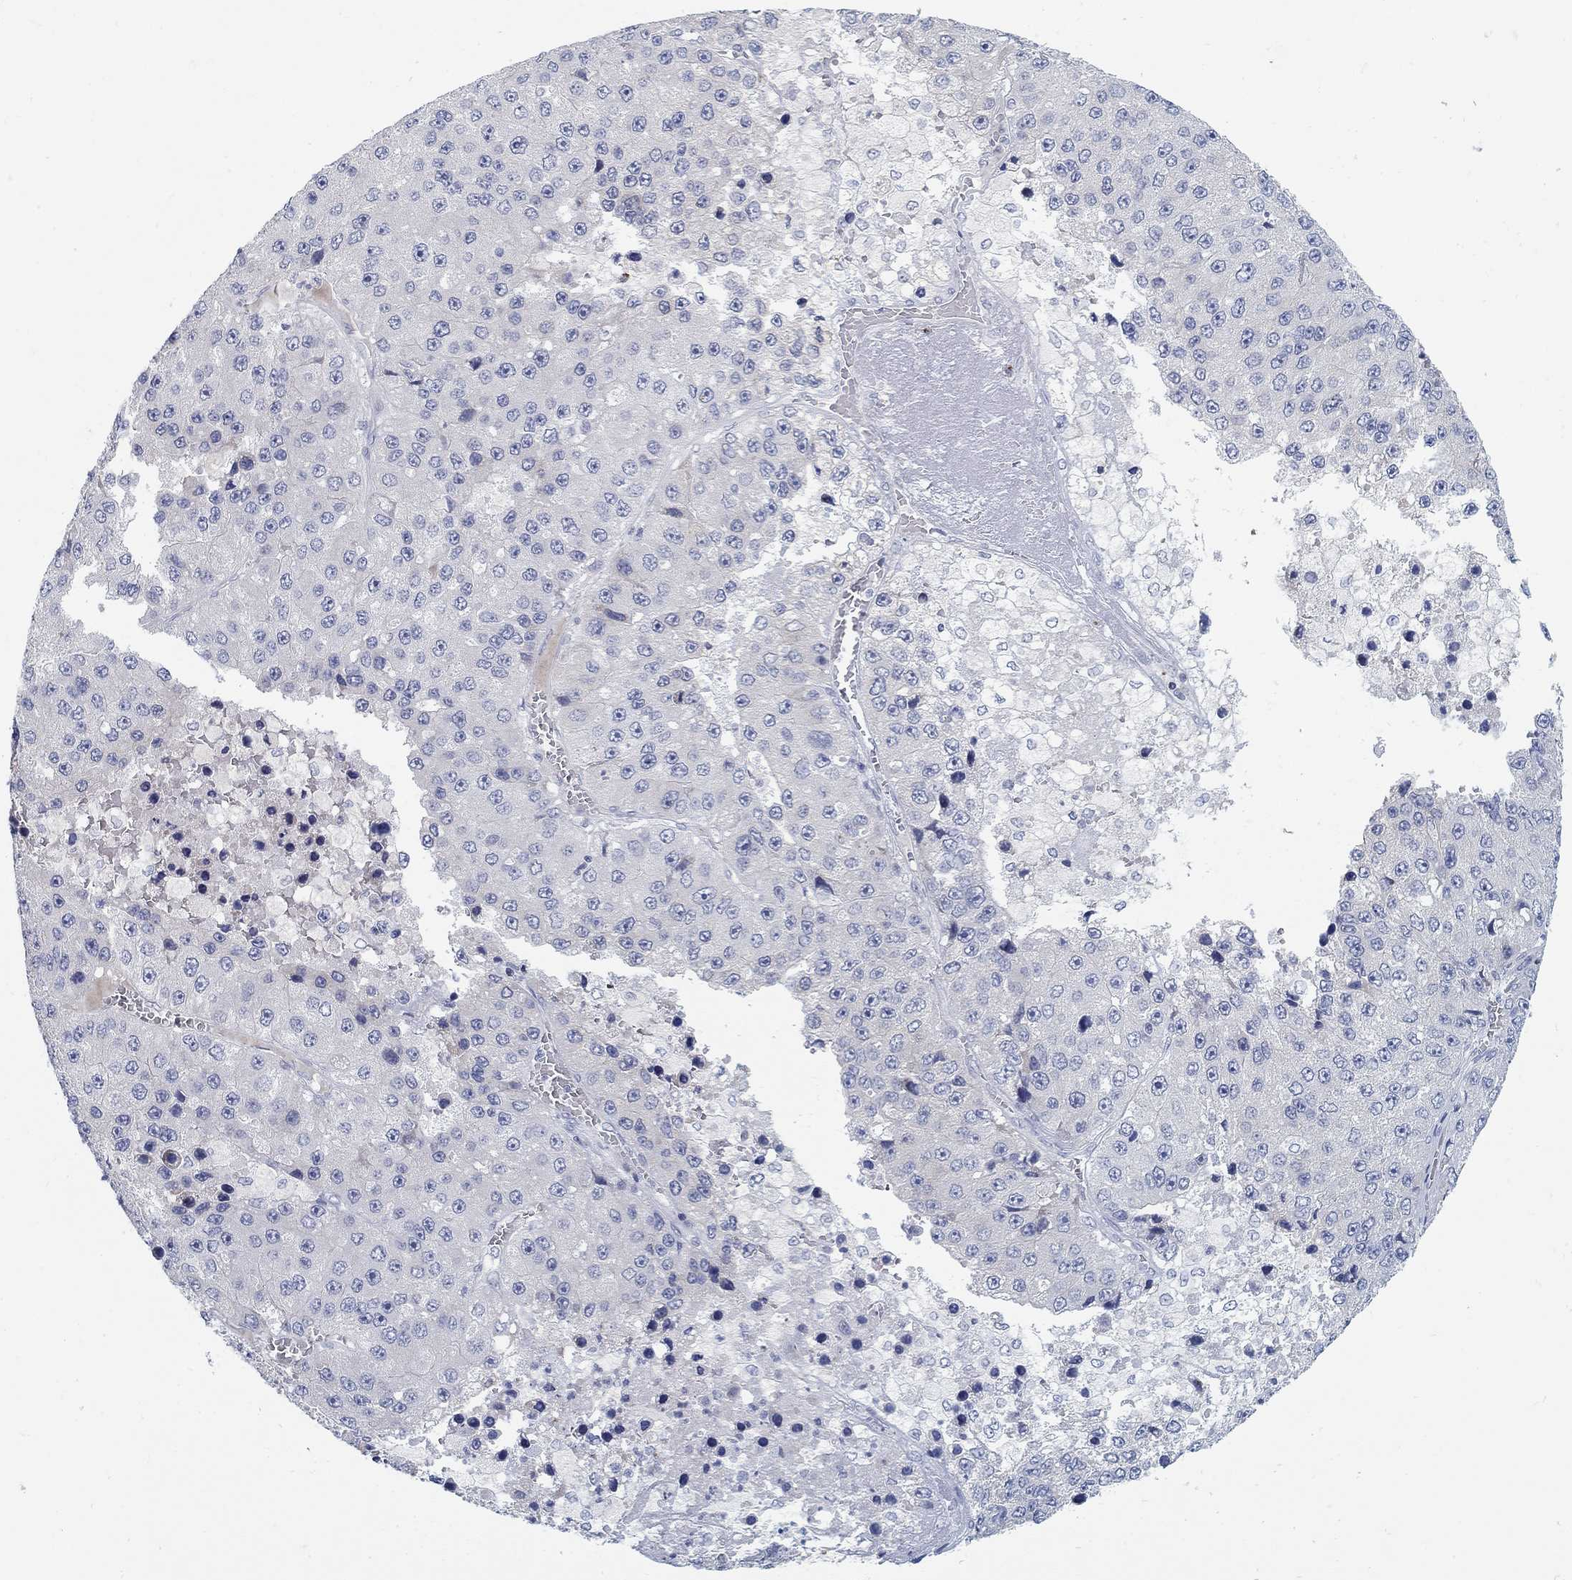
{"staining": {"intensity": "negative", "quantity": "none", "location": "none"}, "tissue": "liver cancer", "cell_type": "Tumor cells", "image_type": "cancer", "snomed": [{"axis": "morphology", "description": "Carcinoma, Hepatocellular, NOS"}, {"axis": "topography", "description": "Liver"}], "caption": "Tumor cells are negative for brown protein staining in liver cancer (hepatocellular carcinoma). The staining is performed using DAB brown chromogen with nuclei counter-stained in using hematoxylin.", "gene": "ANO7", "patient": {"sex": "female", "age": 73}}